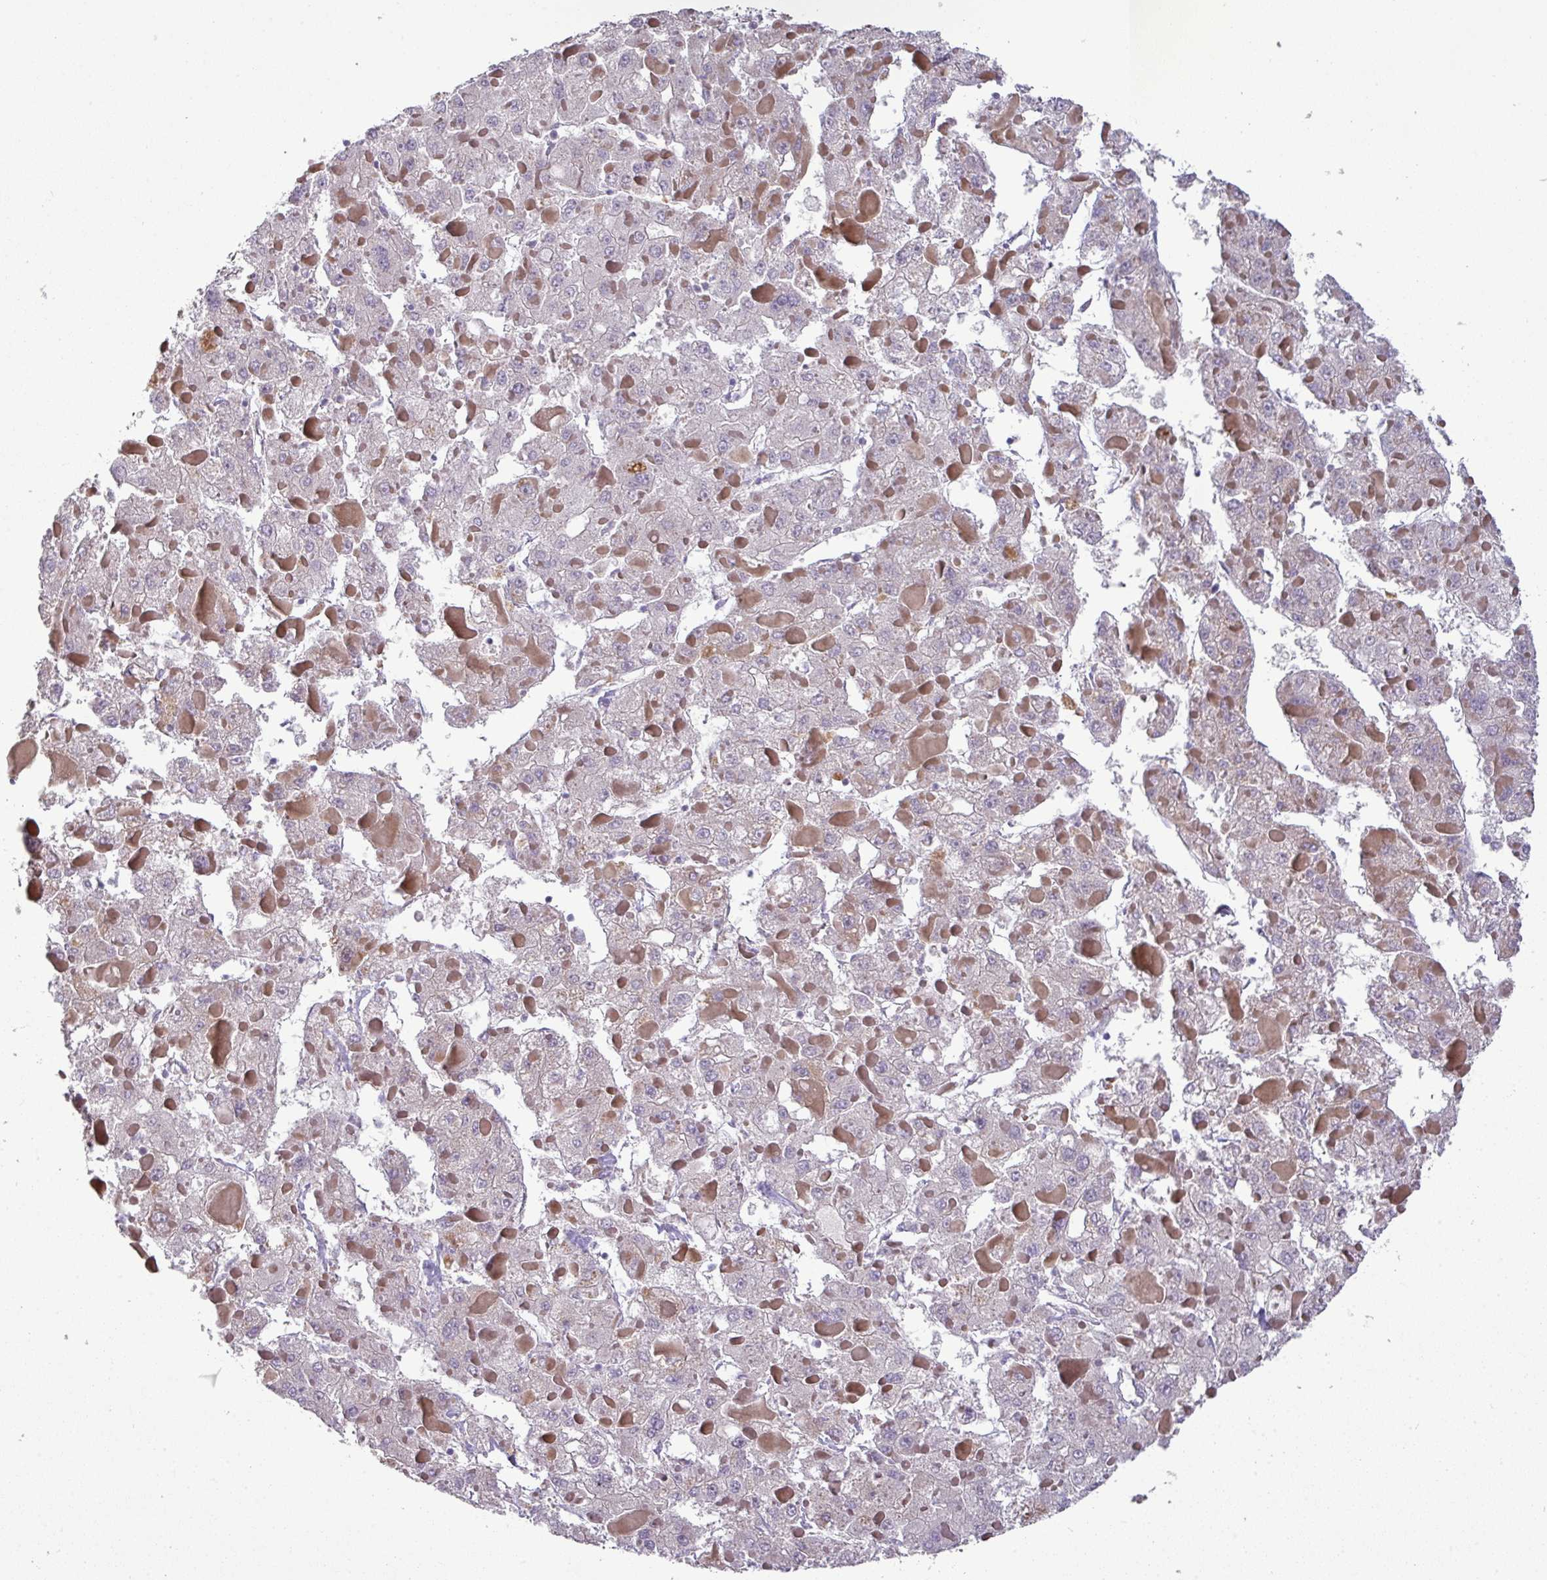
{"staining": {"intensity": "negative", "quantity": "none", "location": "none"}, "tissue": "liver cancer", "cell_type": "Tumor cells", "image_type": "cancer", "snomed": [{"axis": "morphology", "description": "Carcinoma, Hepatocellular, NOS"}, {"axis": "topography", "description": "Liver"}], "caption": "Photomicrograph shows no significant protein expression in tumor cells of liver cancer (hepatocellular carcinoma).", "gene": "TRAPPC1", "patient": {"sex": "female", "age": 73}}